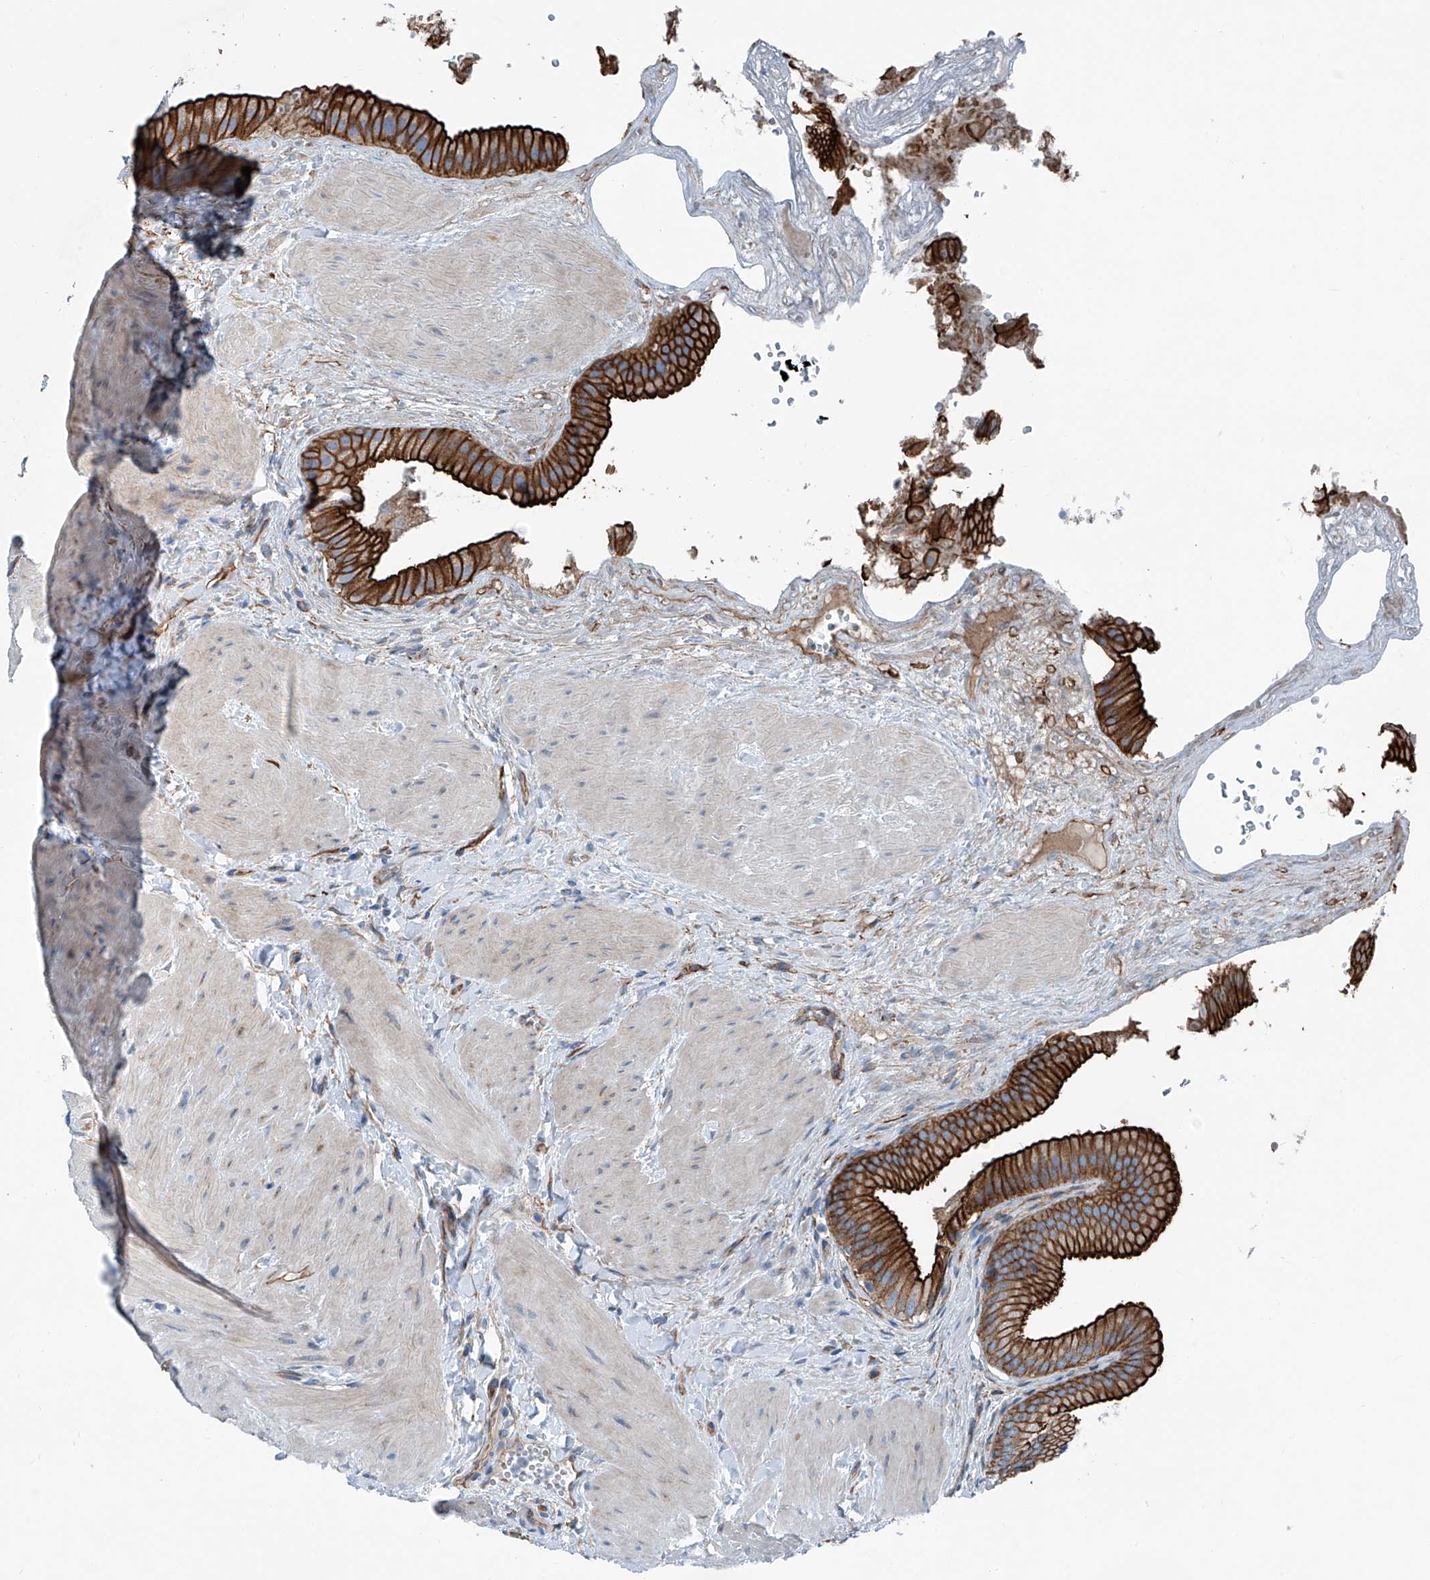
{"staining": {"intensity": "strong", "quantity": ">75%", "location": "cytoplasmic/membranous"}, "tissue": "gallbladder", "cell_type": "Glandular cells", "image_type": "normal", "snomed": [{"axis": "morphology", "description": "Normal tissue, NOS"}, {"axis": "topography", "description": "Gallbladder"}], "caption": "Immunohistochemistry of unremarkable gallbladder reveals high levels of strong cytoplasmic/membranous positivity in approximately >75% of glandular cells.", "gene": "THEMIS2", "patient": {"sex": "male", "age": 55}}